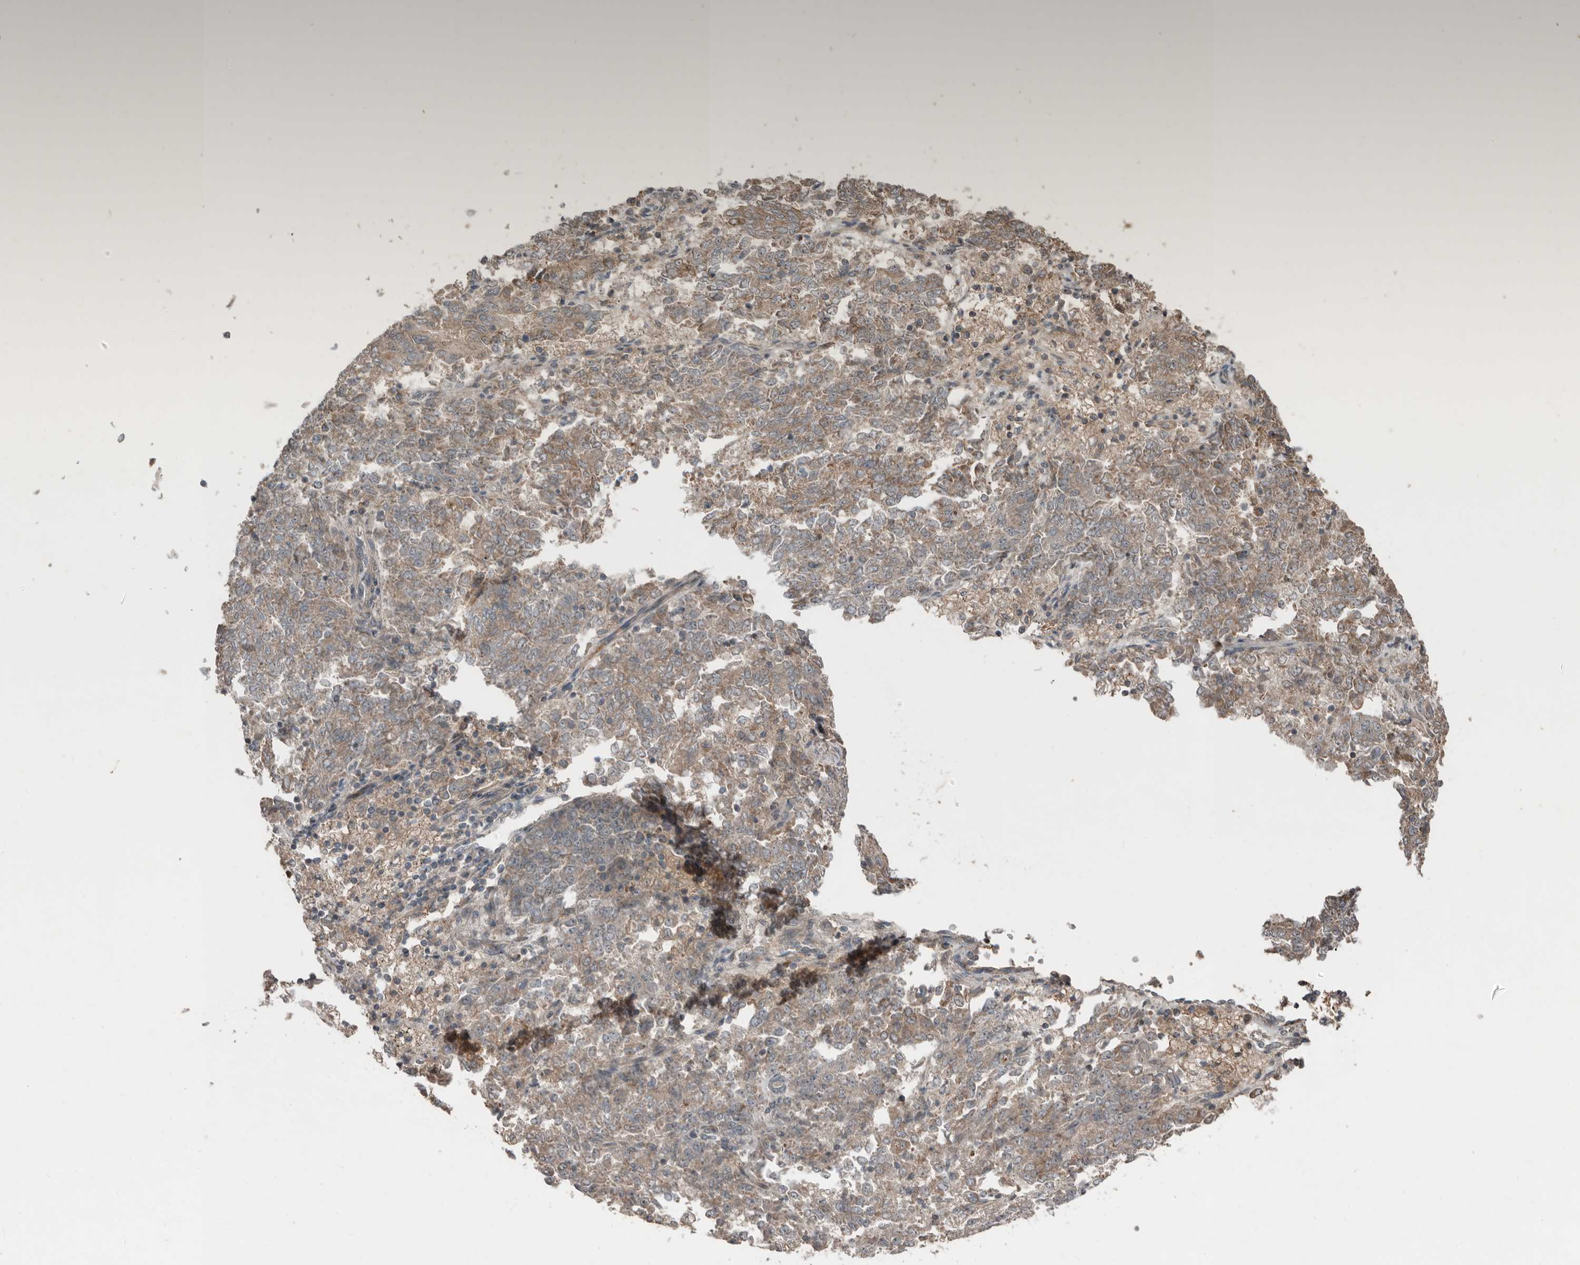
{"staining": {"intensity": "weak", "quantity": ">75%", "location": "cytoplasmic/membranous"}, "tissue": "endometrial cancer", "cell_type": "Tumor cells", "image_type": "cancer", "snomed": [{"axis": "morphology", "description": "Adenocarcinoma, NOS"}, {"axis": "topography", "description": "Endometrium"}], "caption": "Protein expression analysis of endometrial adenocarcinoma demonstrates weak cytoplasmic/membranous expression in approximately >75% of tumor cells. Nuclei are stained in blue.", "gene": "SLC6A7", "patient": {"sex": "female", "age": 80}}